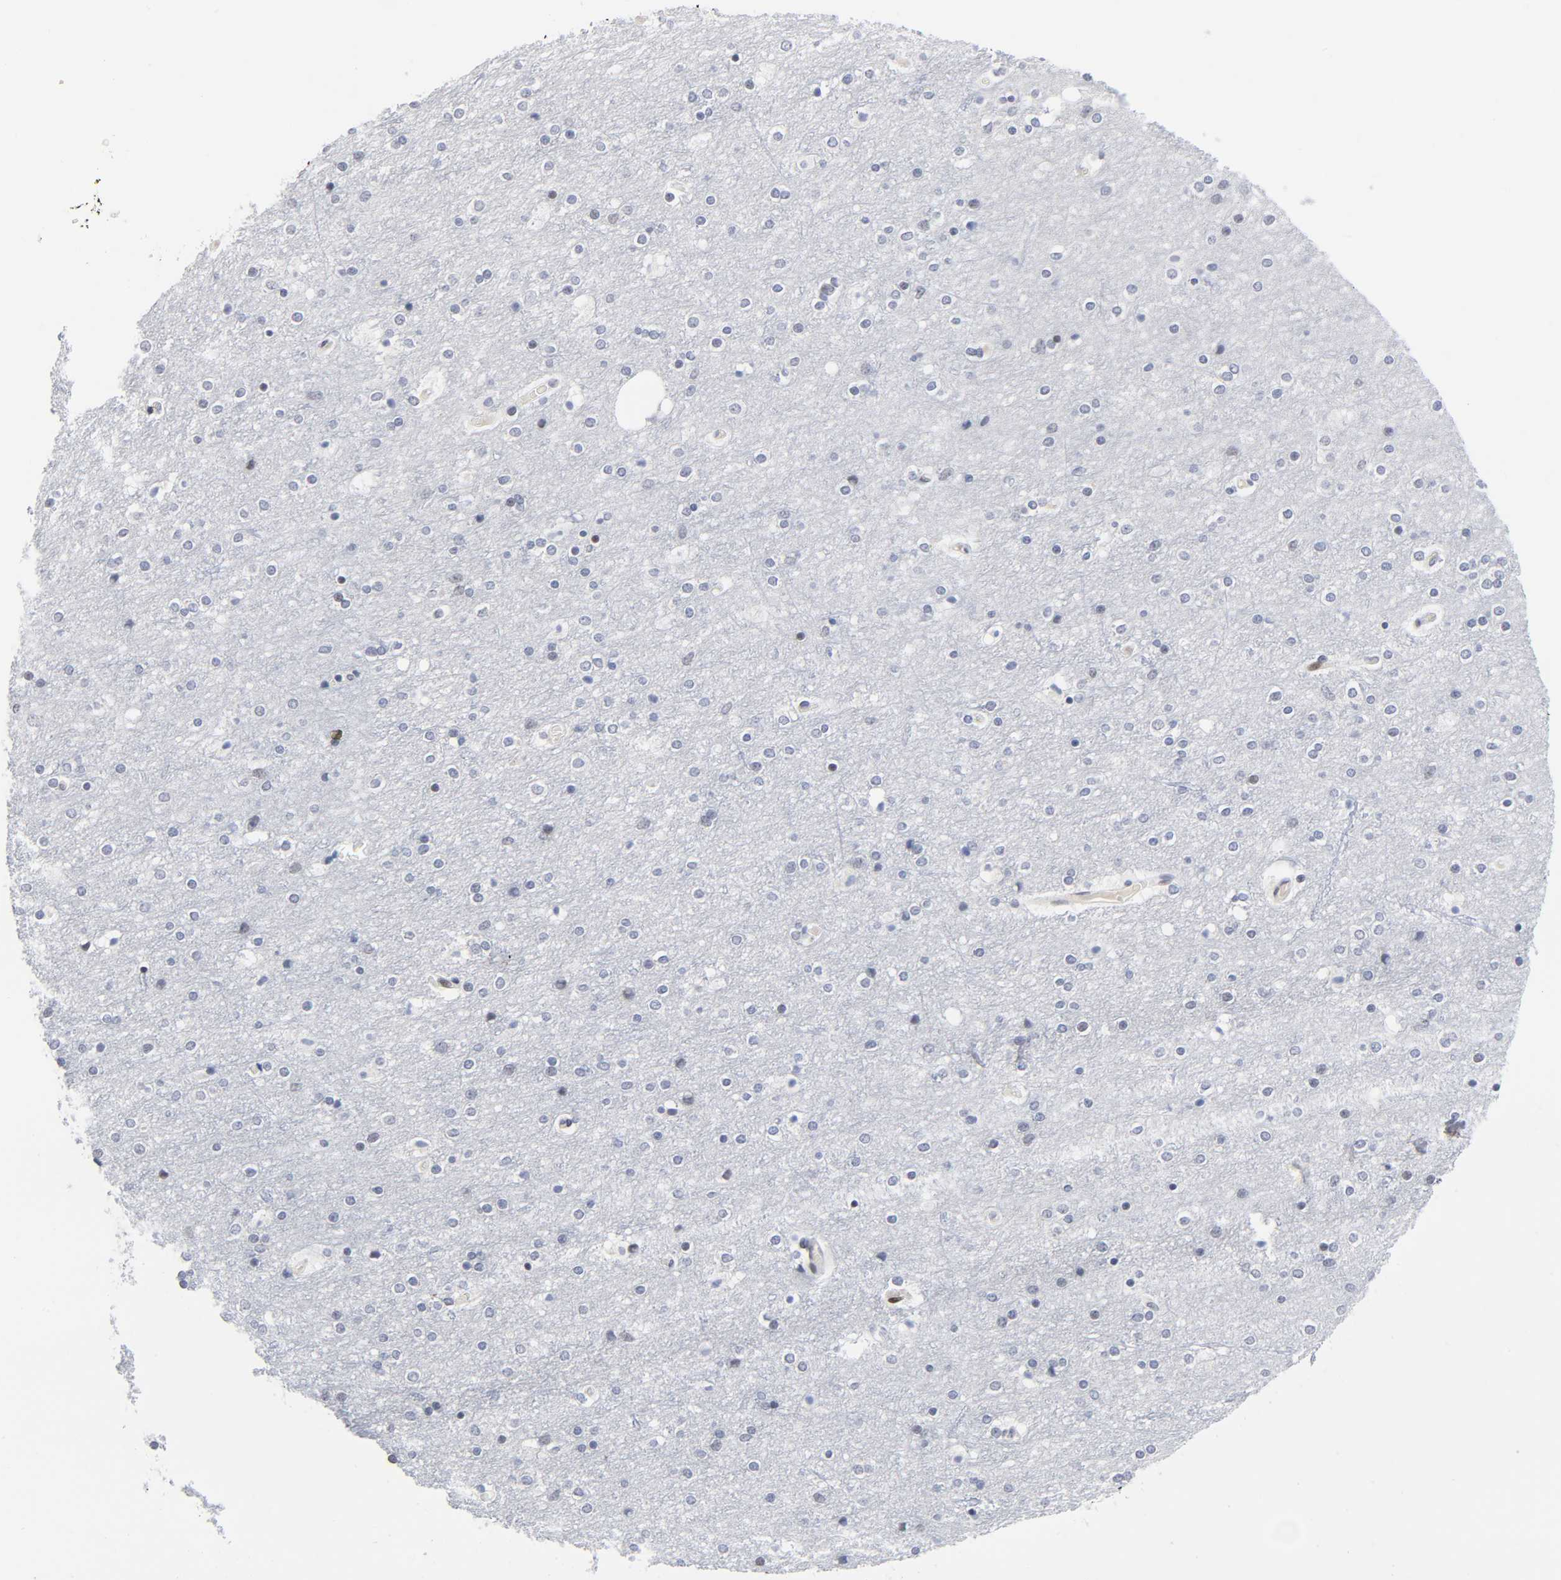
{"staining": {"intensity": "negative", "quantity": "none", "location": "none"}, "tissue": "cerebral cortex", "cell_type": "Endothelial cells", "image_type": "normal", "snomed": [{"axis": "morphology", "description": "Normal tissue, NOS"}, {"axis": "topography", "description": "Cerebral cortex"}], "caption": "Immunohistochemical staining of benign human cerebral cortex displays no significant positivity in endothelial cells.", "gene": "DIDO1", "patient": {"sex": "female", "age": 54}}